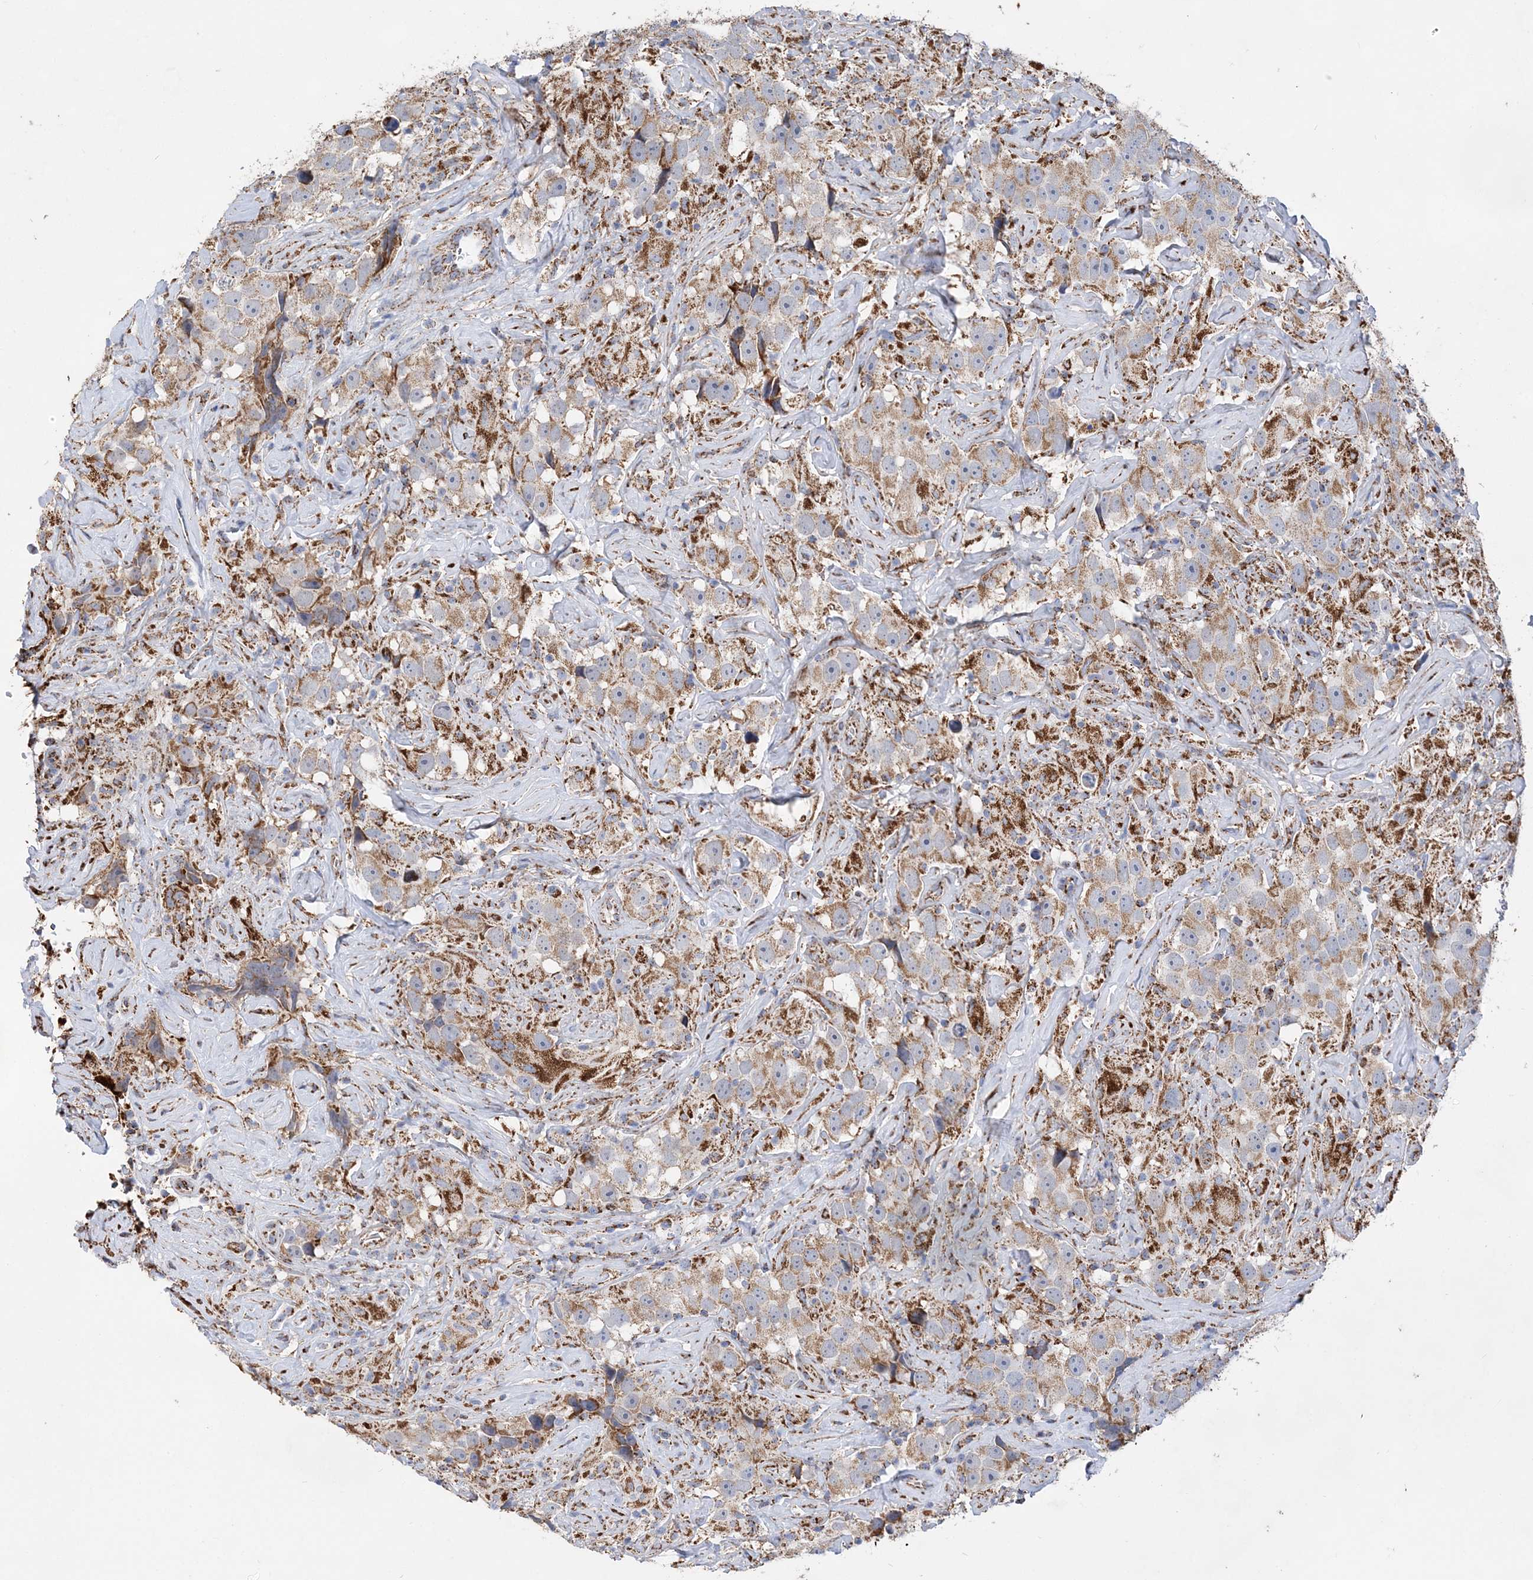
{"staining": {"intensity": "weak", "quantity": ">75%", "location": "cytoplasmic/membranous"}, "tissue": "testis cancer", "cell_type": "Tumor cells", "image_type": "cancer", "snomed": [{"axis": "morphology", "description": "Seminoma, NOS"}, {"axis": "topography", "description": "Testis"}], "caption": "Immunohistochemistry (DAB) staining of human seminoma (testis) demonstrates weak cytoplasmic/membranous protein expression in approximately >75% of tumor cells. (DAB (3,3'-diaminobenzidine) = brown stain, brightfield microscopy at high magnification).", "gene": "ACOT9", "patient": {"sex": "male", "age": 49}}